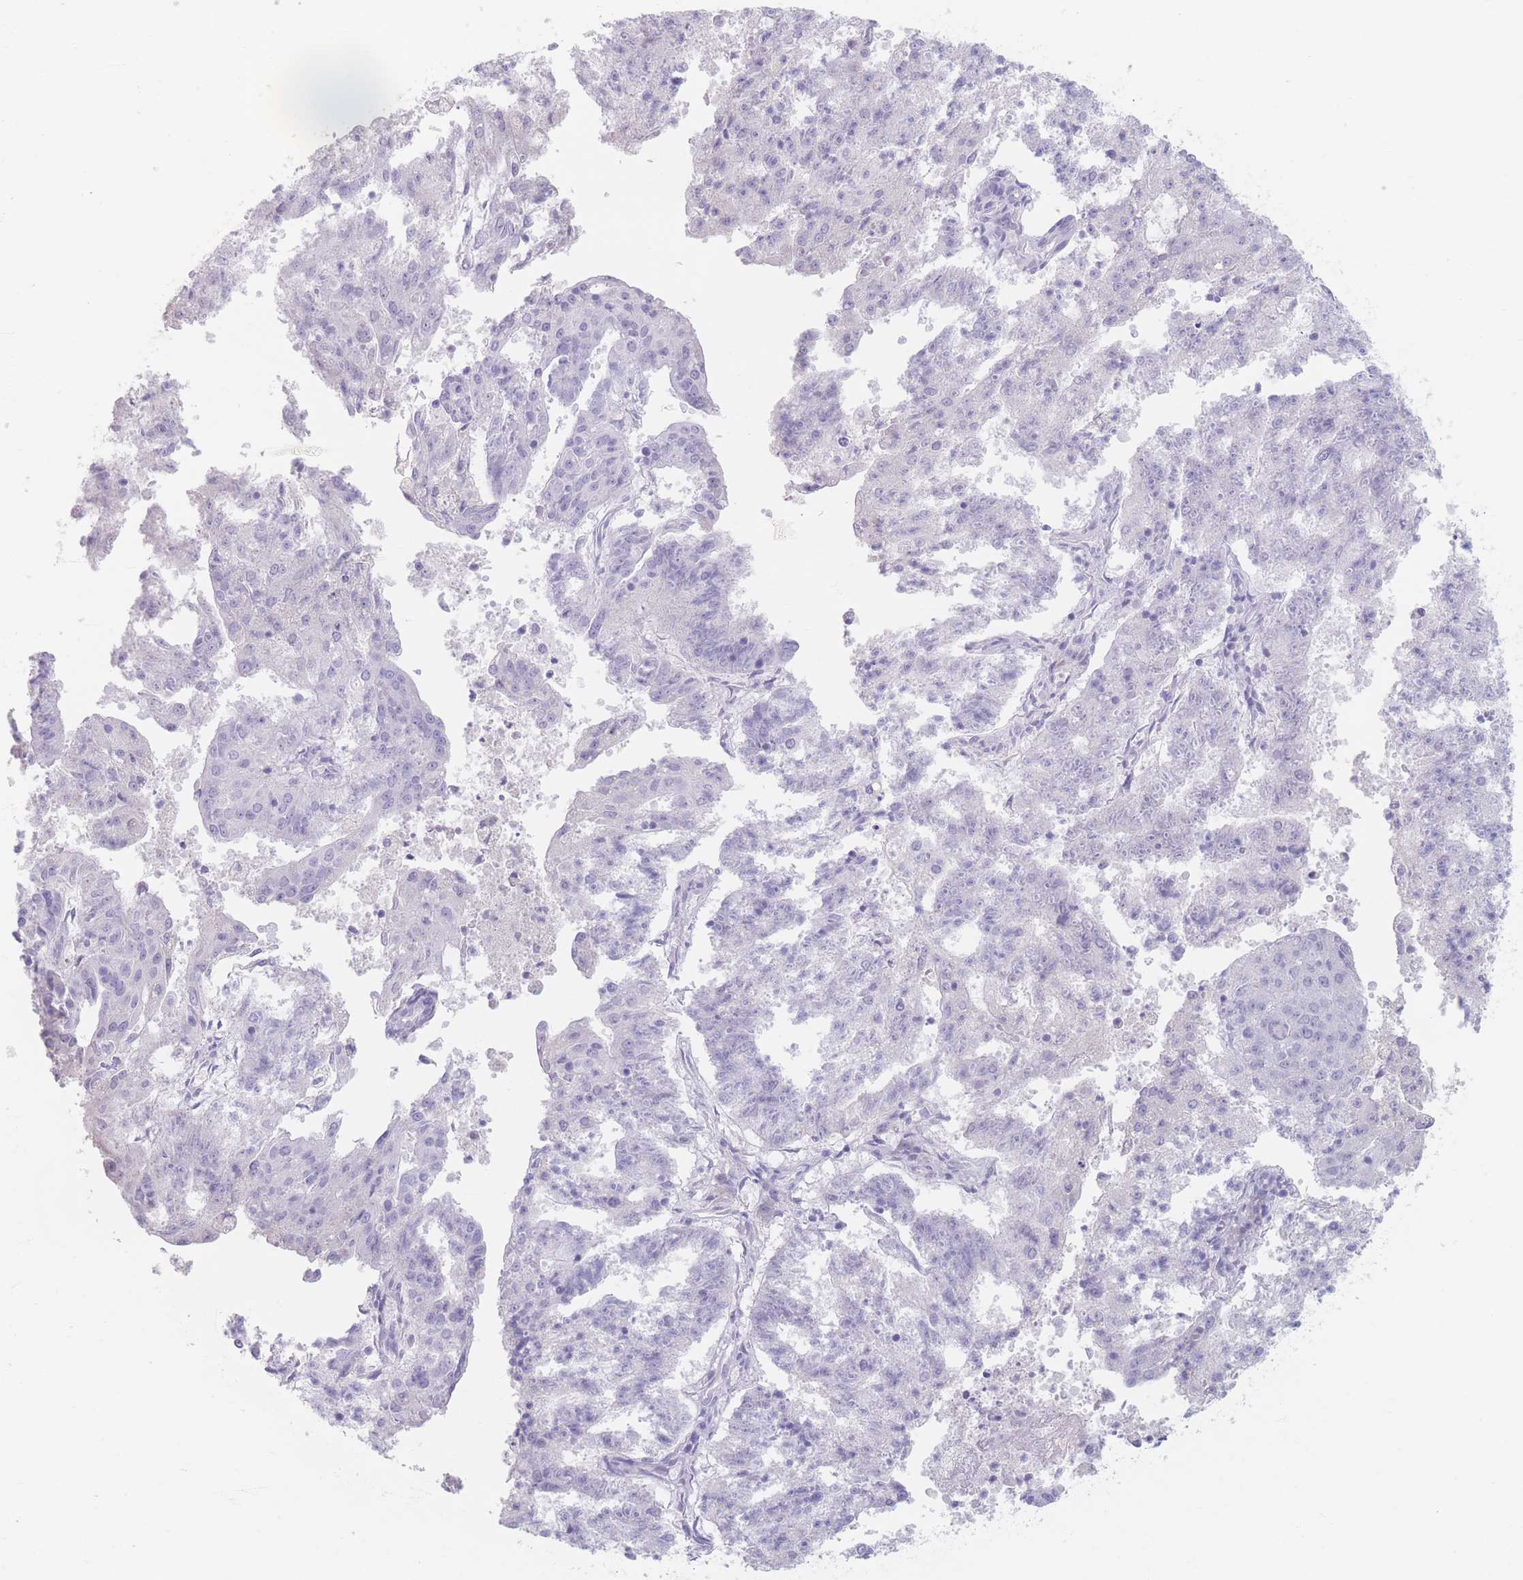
{"staining": {"intensity": "negative", "quantity": "none", "location": "none"}, "tissue": "endometrial cancer", "cell_type": "Tumor cells", "image_type": "cancer", "snomed": [{"axis": "morphology", "description": "Adenocarcinoma, NOS"}, {"axis": "topography", "description": "Endometrium"}], "caption": "An immunohistochemistry (IHC) micrograph of endometrial cancer (adenocarcinoma) is shown. There is no staining in tumor cells of endometrial cancer (adenocarcinoma).", "gene": "PIGM", "patient": {"sex": "female", "age": 82}}